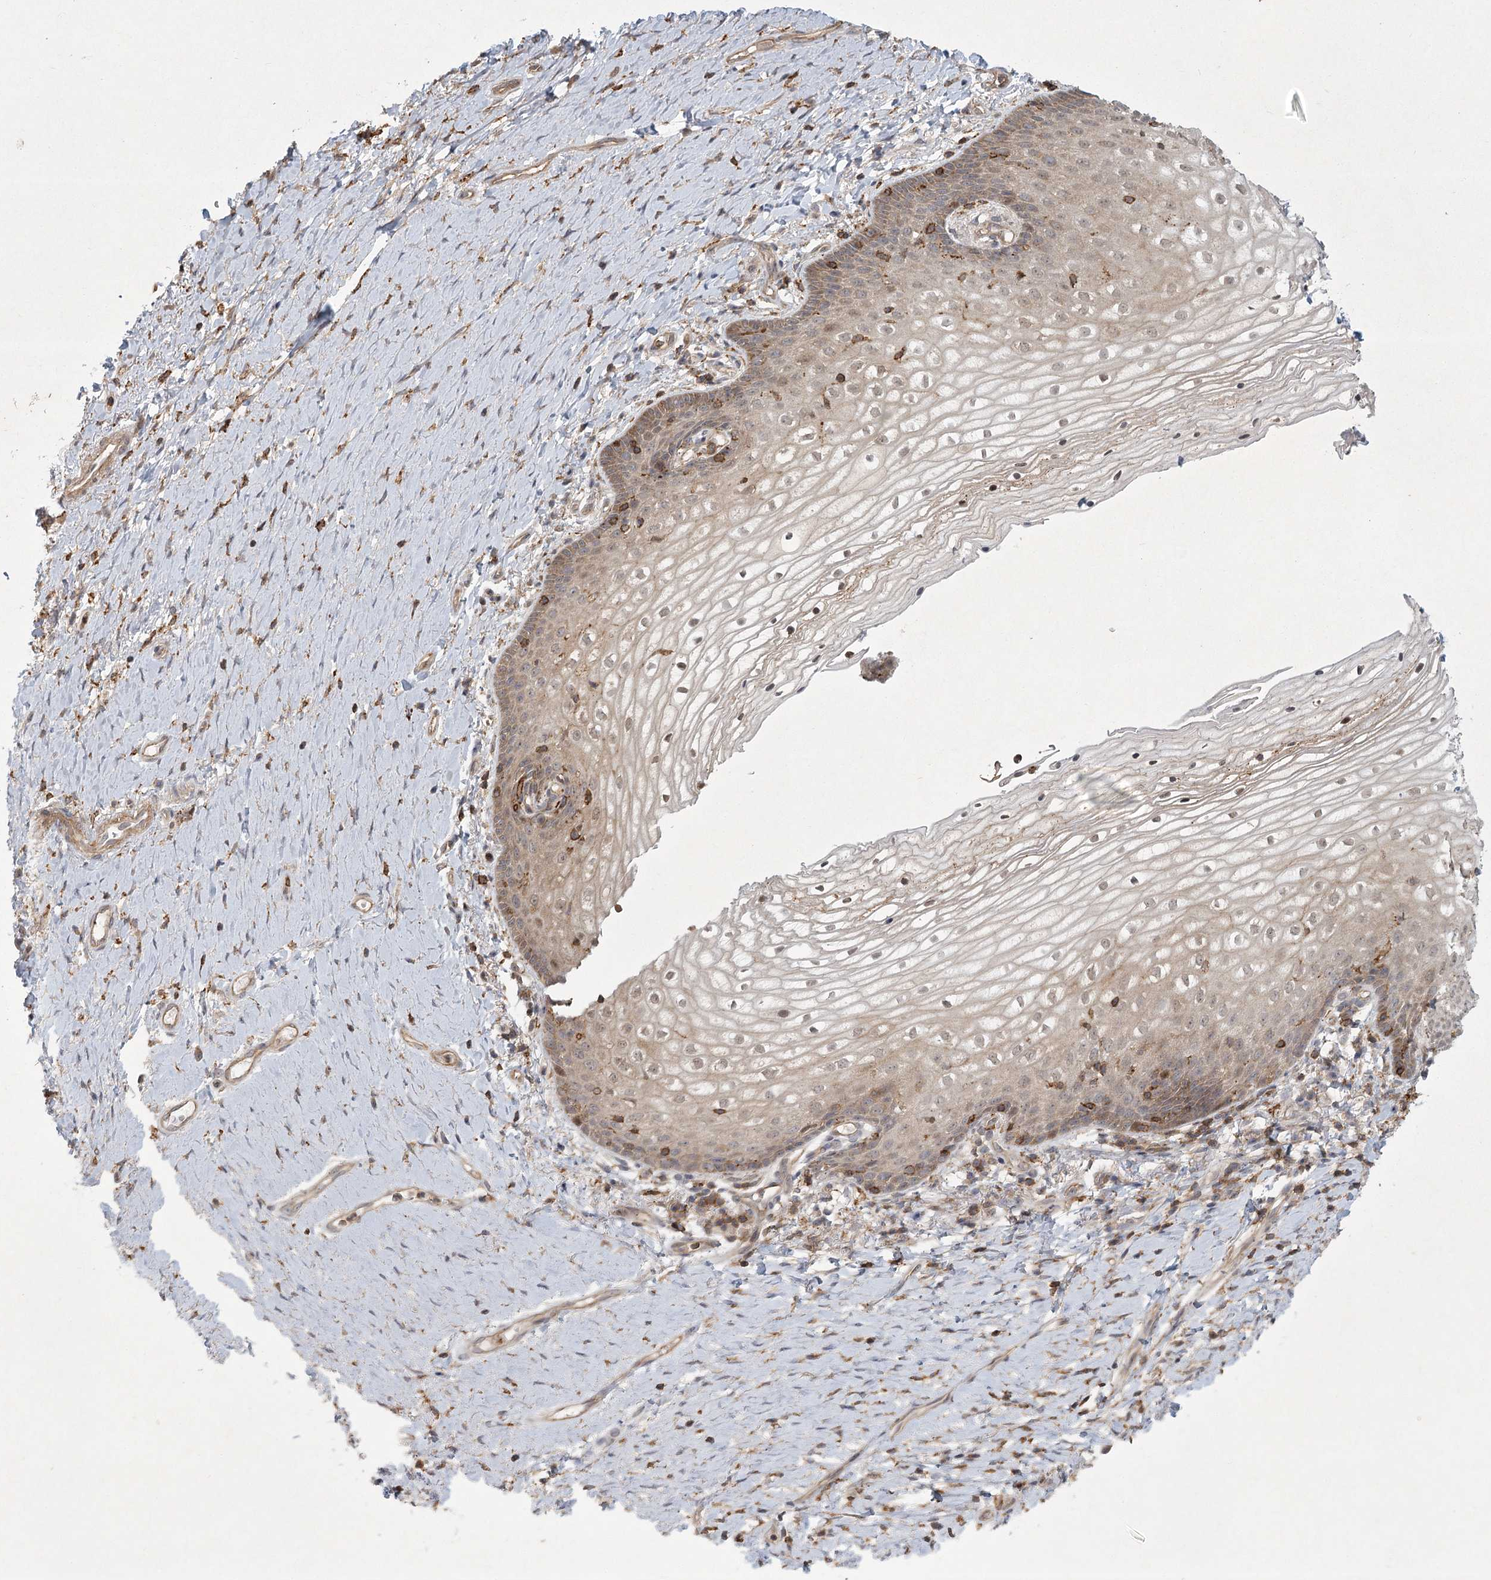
{"staining": {"intensity": "moderate", "quantity": "25%-75%", "location": "cytoplasmic/membranous,nuclear"}, "tissue": "vagina", "cell_type": "Squamous epithelial cells", "image_type": "normal", "snomed": [{"axis": "morphology", "description": "Normal tissue, NOS"}, {"axis": "topography", "description": "Vagina"}], "caption": "Immunohistochemistry of unremarkable human vagina demonstrates medium levels of moderate cytoplasmic/membranous,nuclear expression in about 25%-75% of squamous epithelial cells. (brown staining indicates protein expression, while blue staining denotes nuclei).", "gene": "MEPE", "patient": {"sex": "female", "age": 60}}